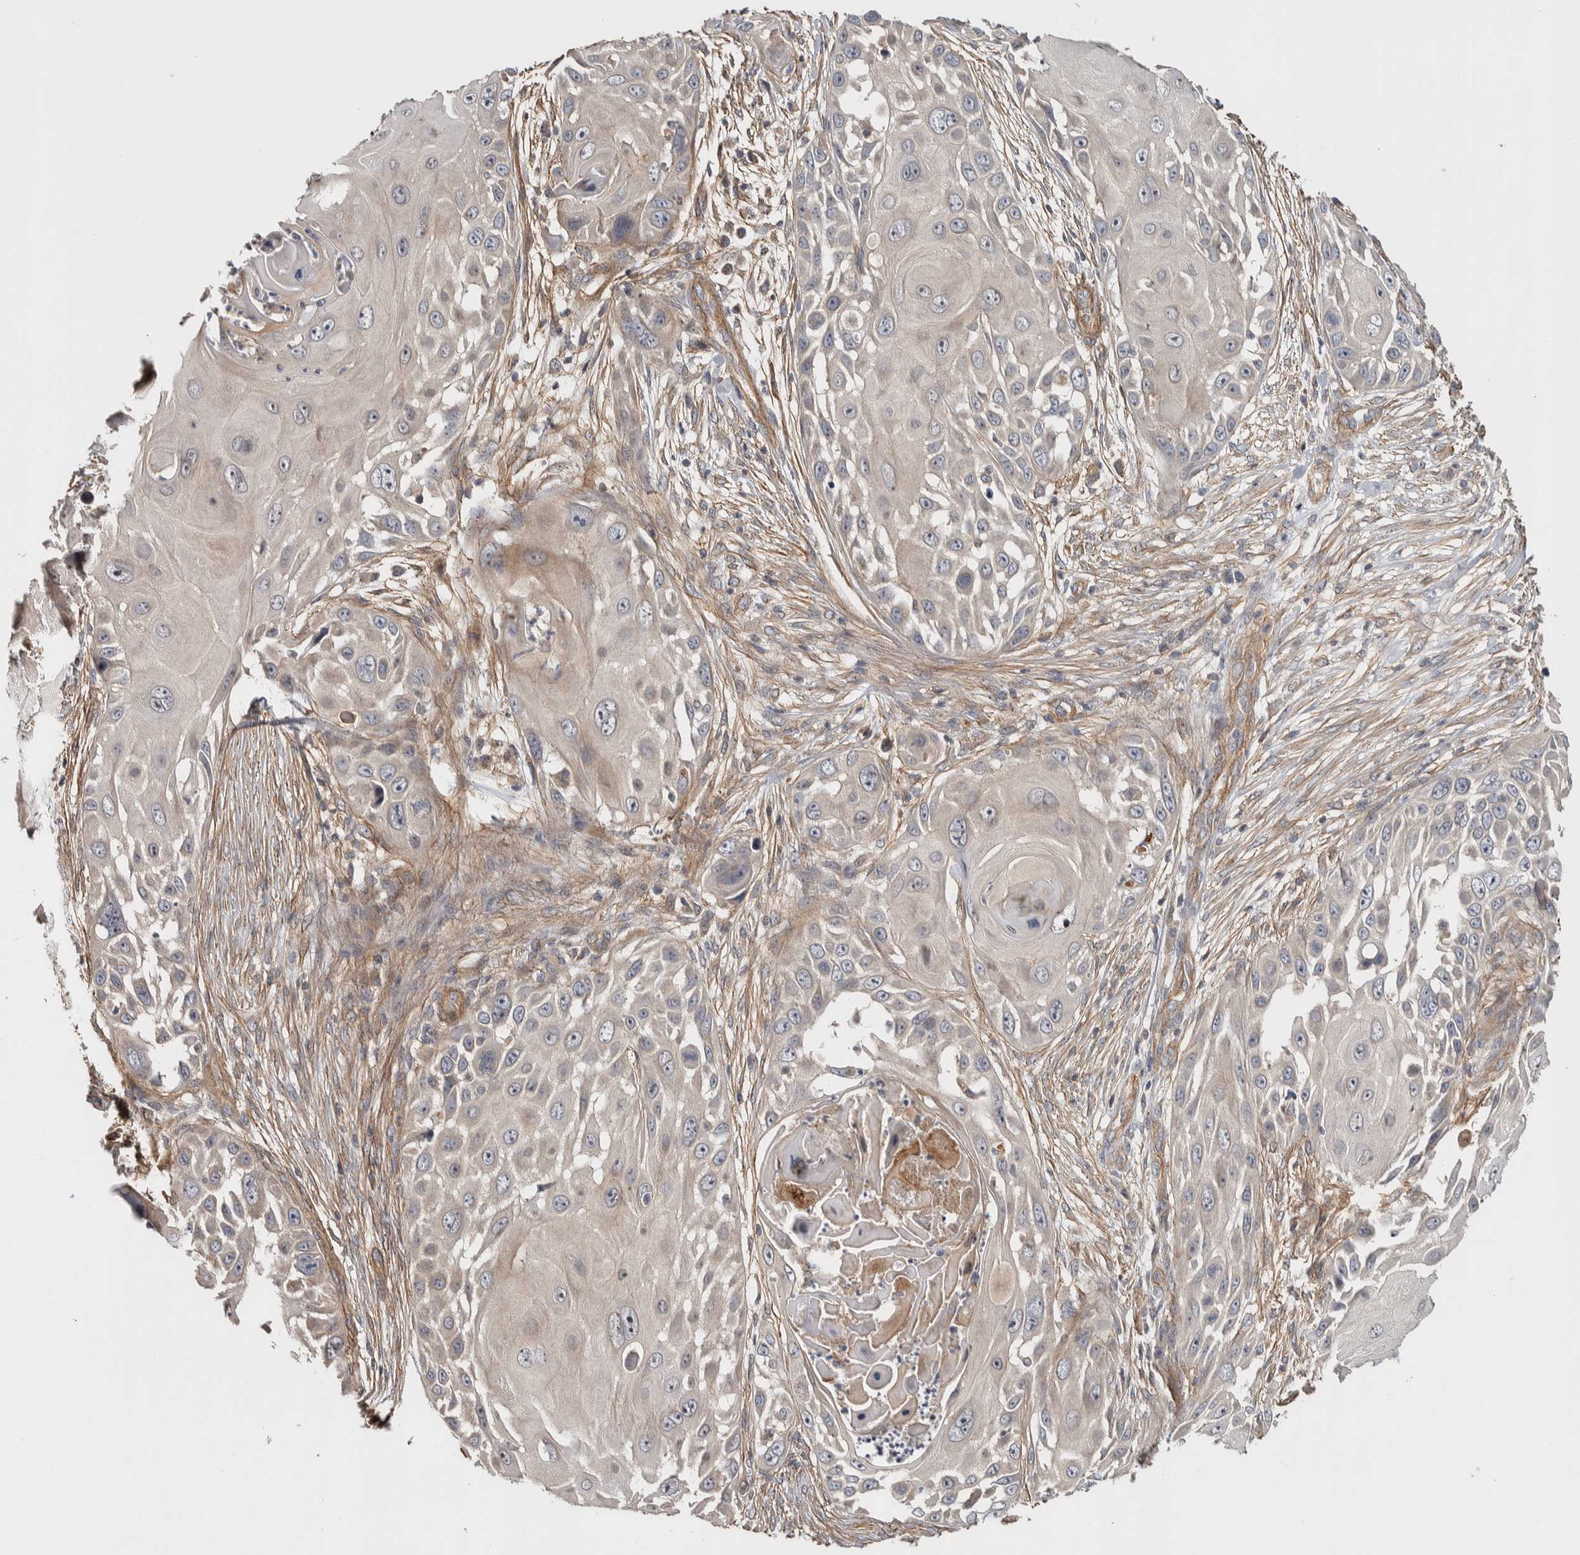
{"staining": {"intensity": "negative", "quantity": "none", "location": "none"}, "tissue": "skin cancer", "cell_type": "Tumor cells", "image_type": "cancer", "snomed": [{"axis": "morphology", "description": "Squamous cell carcinoma, NOS"}, {"axis": "topography", "description": "Skin"}], "caption": "A photomicrograph of skin cancer (squamous cell carcinoma) stained for a protein displays no brown staining in tumor cells.", "gene": "CHMP4C", "patient": {"sex": "female", "age": 44}}